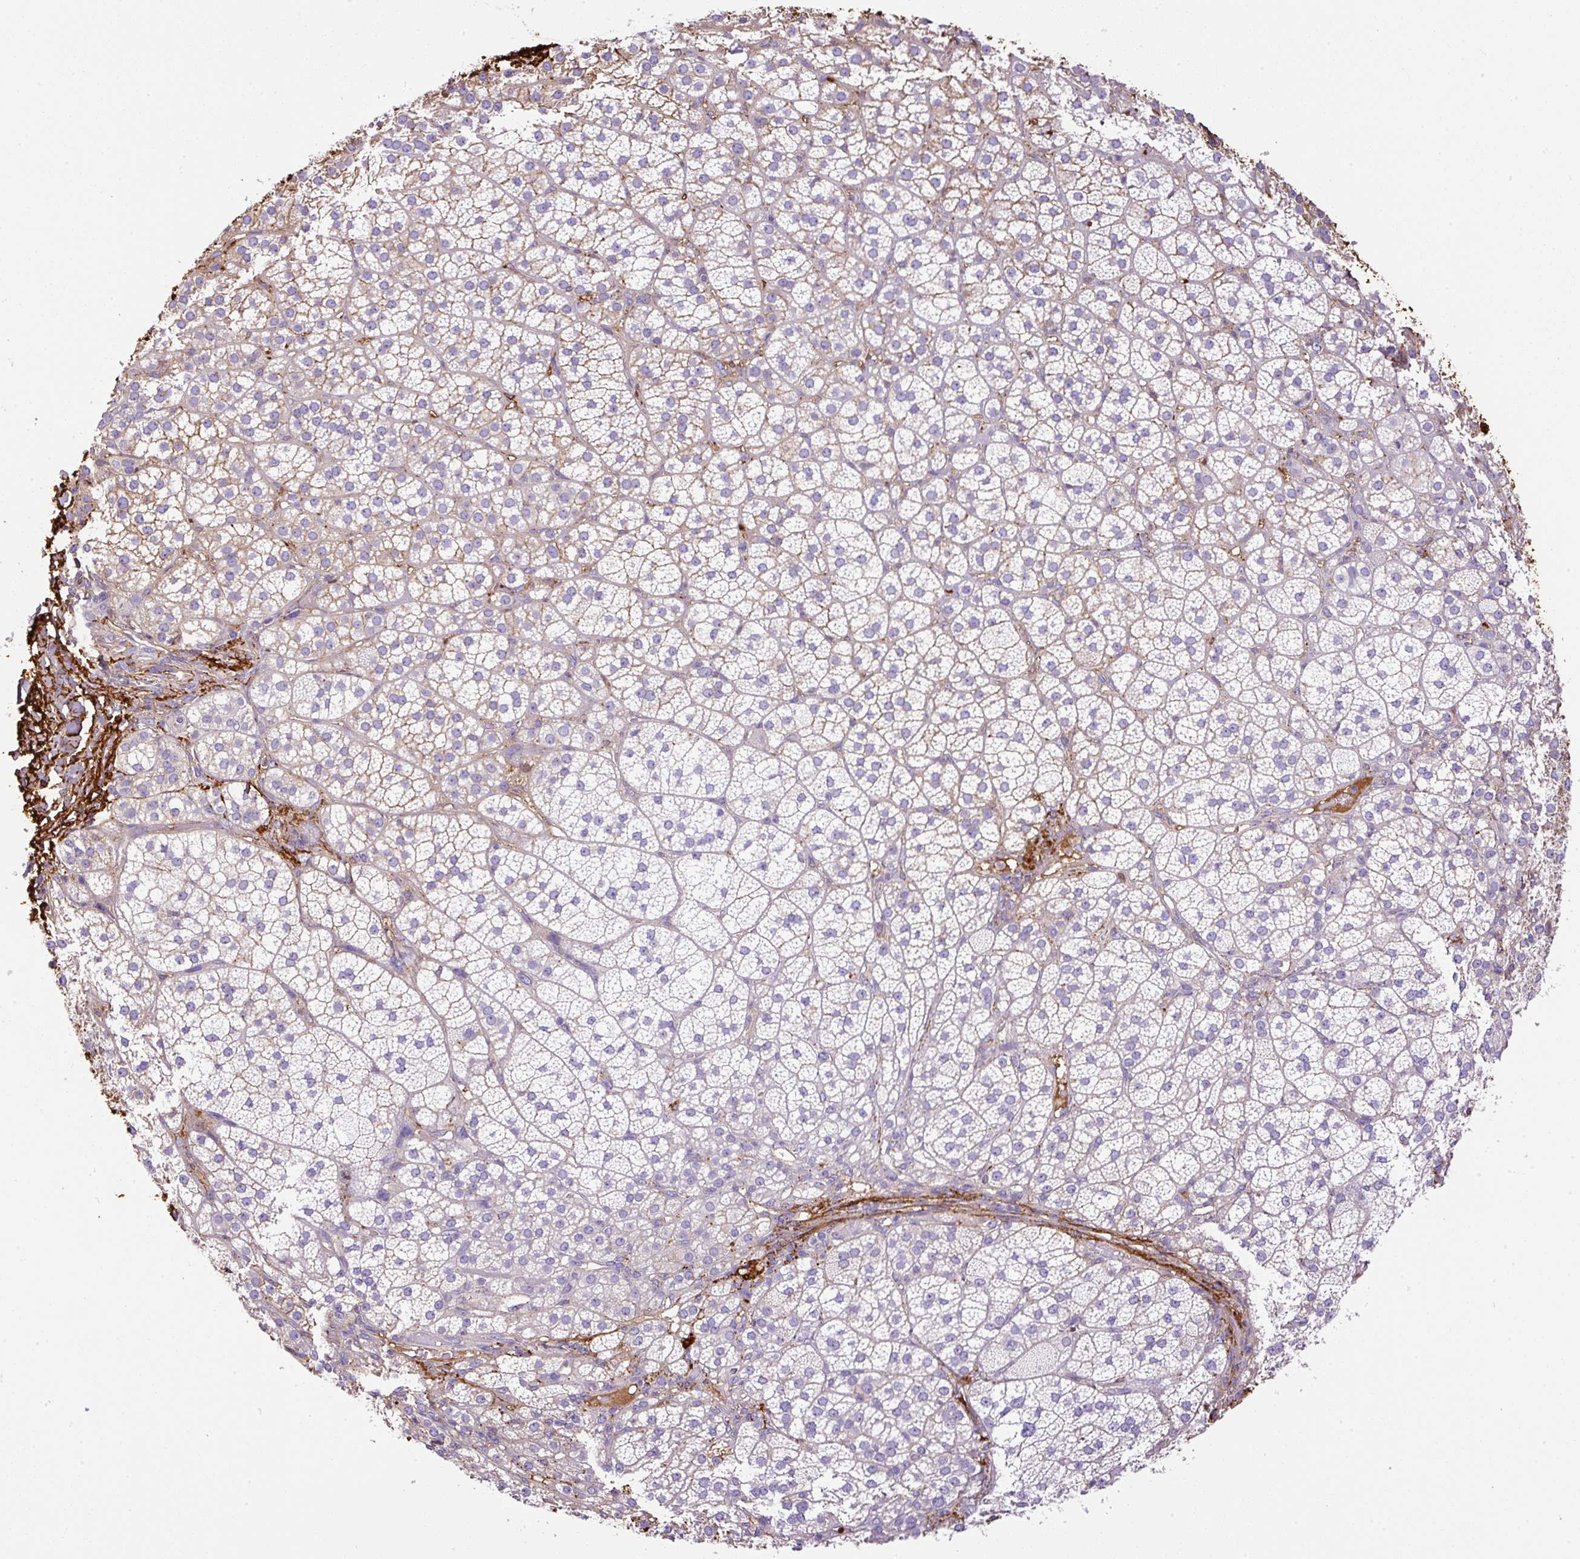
{"staining": {"intensity": "moderate", "quantity": "25%-75%", "location": "cytoplasmic/membranous"}, "tissue": "adrenal gland", "cell_type": "Glandular cells", "image_type": "normal", "snomed": [{"axis": "morphology", "description": "Normal tissue, NOS"}, {"axis": "topography", "description": "Adrenal gland"}], "caption": "Immunohistochemical staining of unremarkable human adrenal gland demonstrates medium levels of moderate cytoplasmic/membranous positivity in approximately 25%-75% of glandular cells.", "gene": "APCS", "patient": {"sex": "female", "age": 60}}